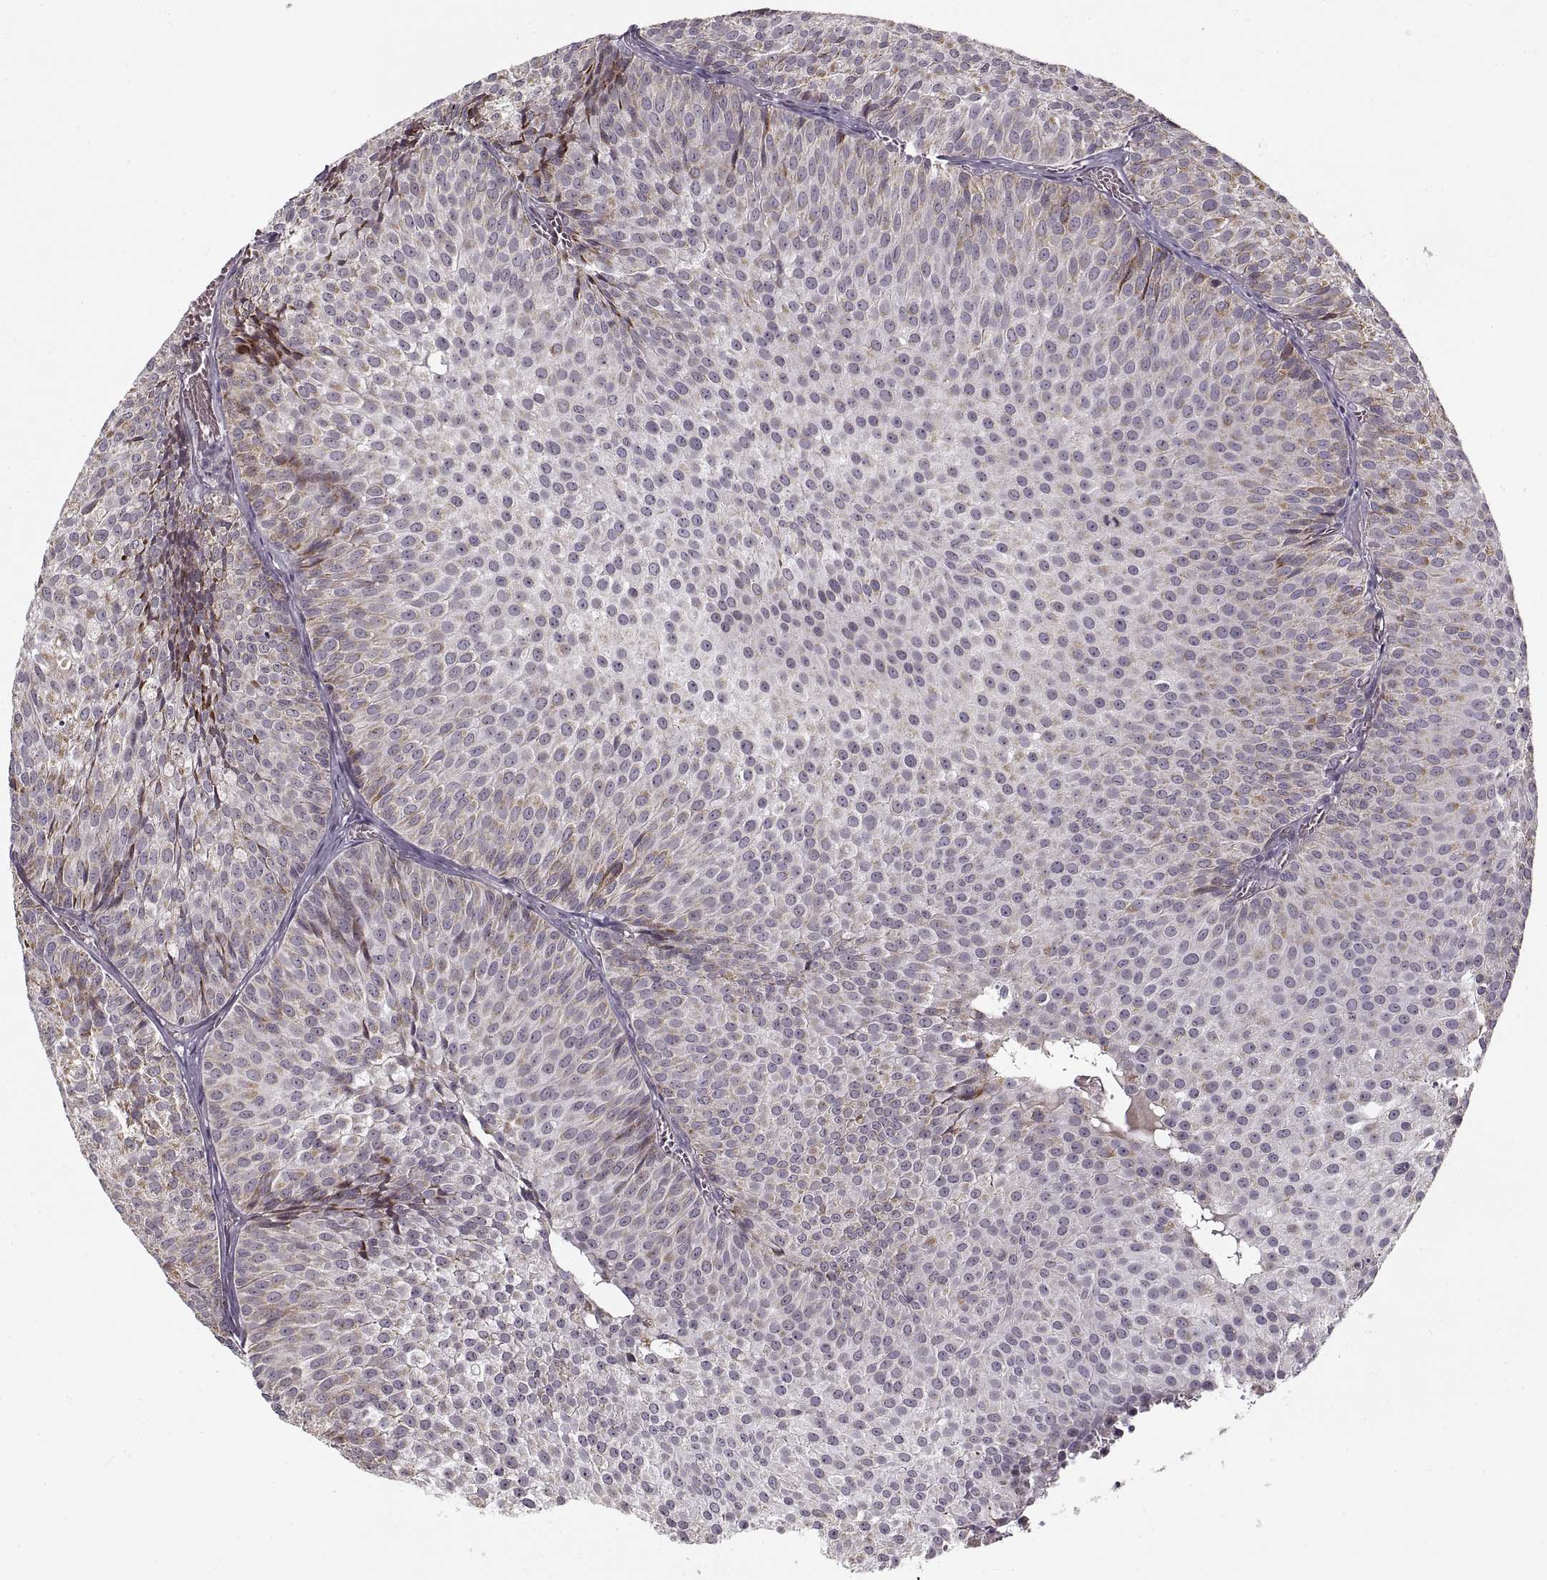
{"staining": {"intensity": "weak", "quantity": "<25%", "location": "cytoplasmic/membranous"}, "tissue": "urothelial cancer", "cell_type": "Tumor cells", "image_type": "cancer", "snomed": [{"axis": "morphology", "description": "Urothelial carcinoma, Low grade"}, {"axis": "topography", "description": "Urinary bladder"}], "caption": "Tumor cells are negative for protein expression in human low-grade urothelial carcinoma. (DAB (3,3'-diaminobenzidine) immunohistochemistry, high magnification).", "gene": "ASIC3", "patient": {"sex": "male", "age": 63}}